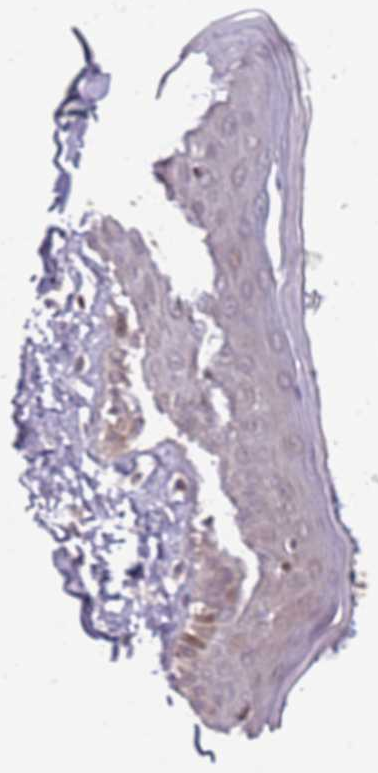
{"staining": {"intensity": "weak", "quantity": "<25%", "location": "cytoplasmic/membranous"}, "tissue": "skin", "cell_type": "Fibroblasts", "image_type": "normal", "snomed": [{"axis": "morphology", "description": "Normal tissue, NOS"}, {"axis": "topography", "description": "Skin"}], "caption": "Immunohistochemistry (IHC) image of normal skin: skin stained with DAB displays no significant protein positivity in fibroblasts. (DAB (3,3'-diaminobenzidine) immunohistochemistry visualized using brightfield microscopy, high magnification).", "gene": "ADGRG1", "patient": {"sex": "male", "age": 52}}